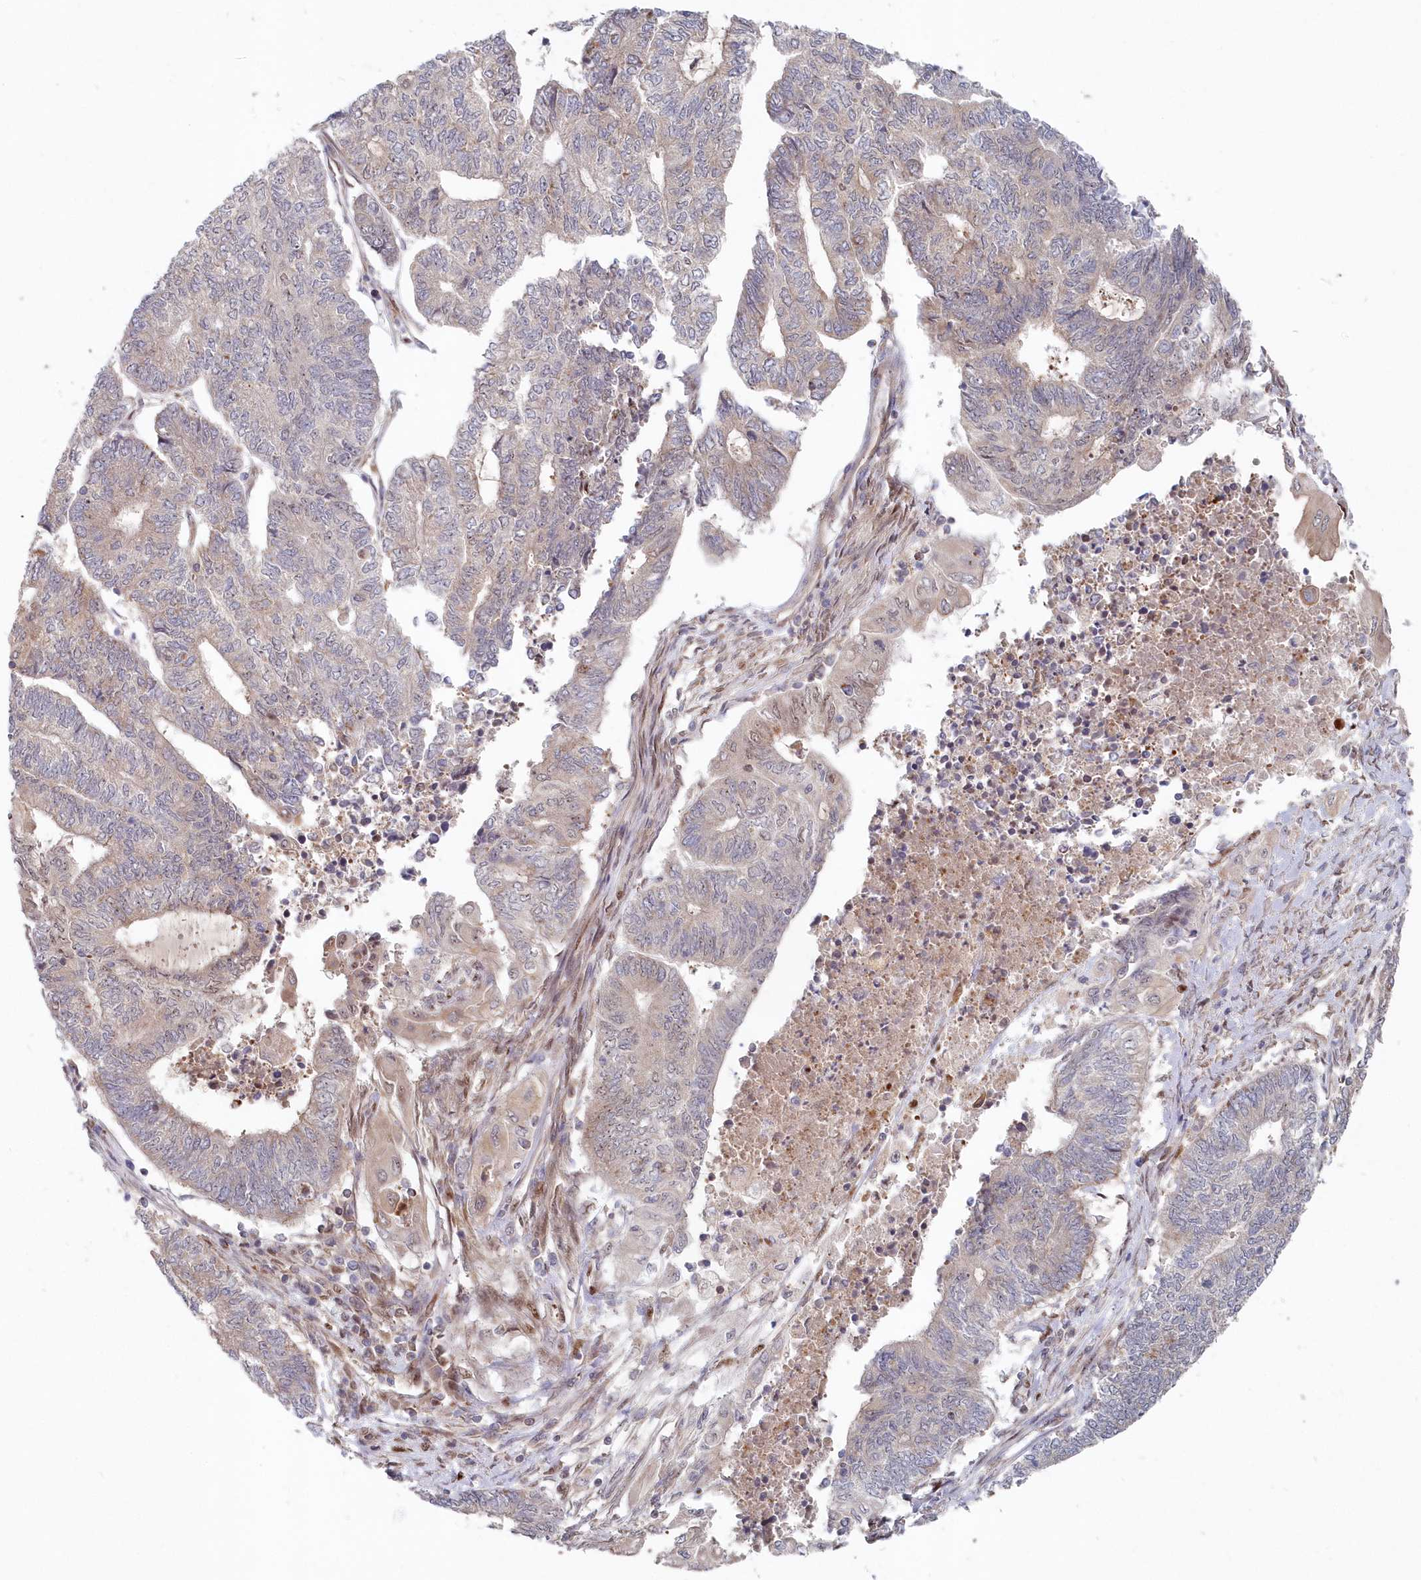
{"staining": {"intensity": "weak", "quantity": "<25%", "location": "cytoplasmic/membranous"}, "tissue": "endometrial cancer", "cell_type": "Tumor cells", "image_type": "cancer", "snomed": [{"axis": "morphology", "description": "Adenocarcinoma, NOS"}, {"axis": "topography", "description": "Uterus"}, {"axis": "topography", "description": "Endometrium"}], "caption": "Endometrial cancer was stained to show a protein in brown. There is no significant staining in tumor cells.", "gene": "ABHD14B", "patient": {"sex": "female", "age": 70}}